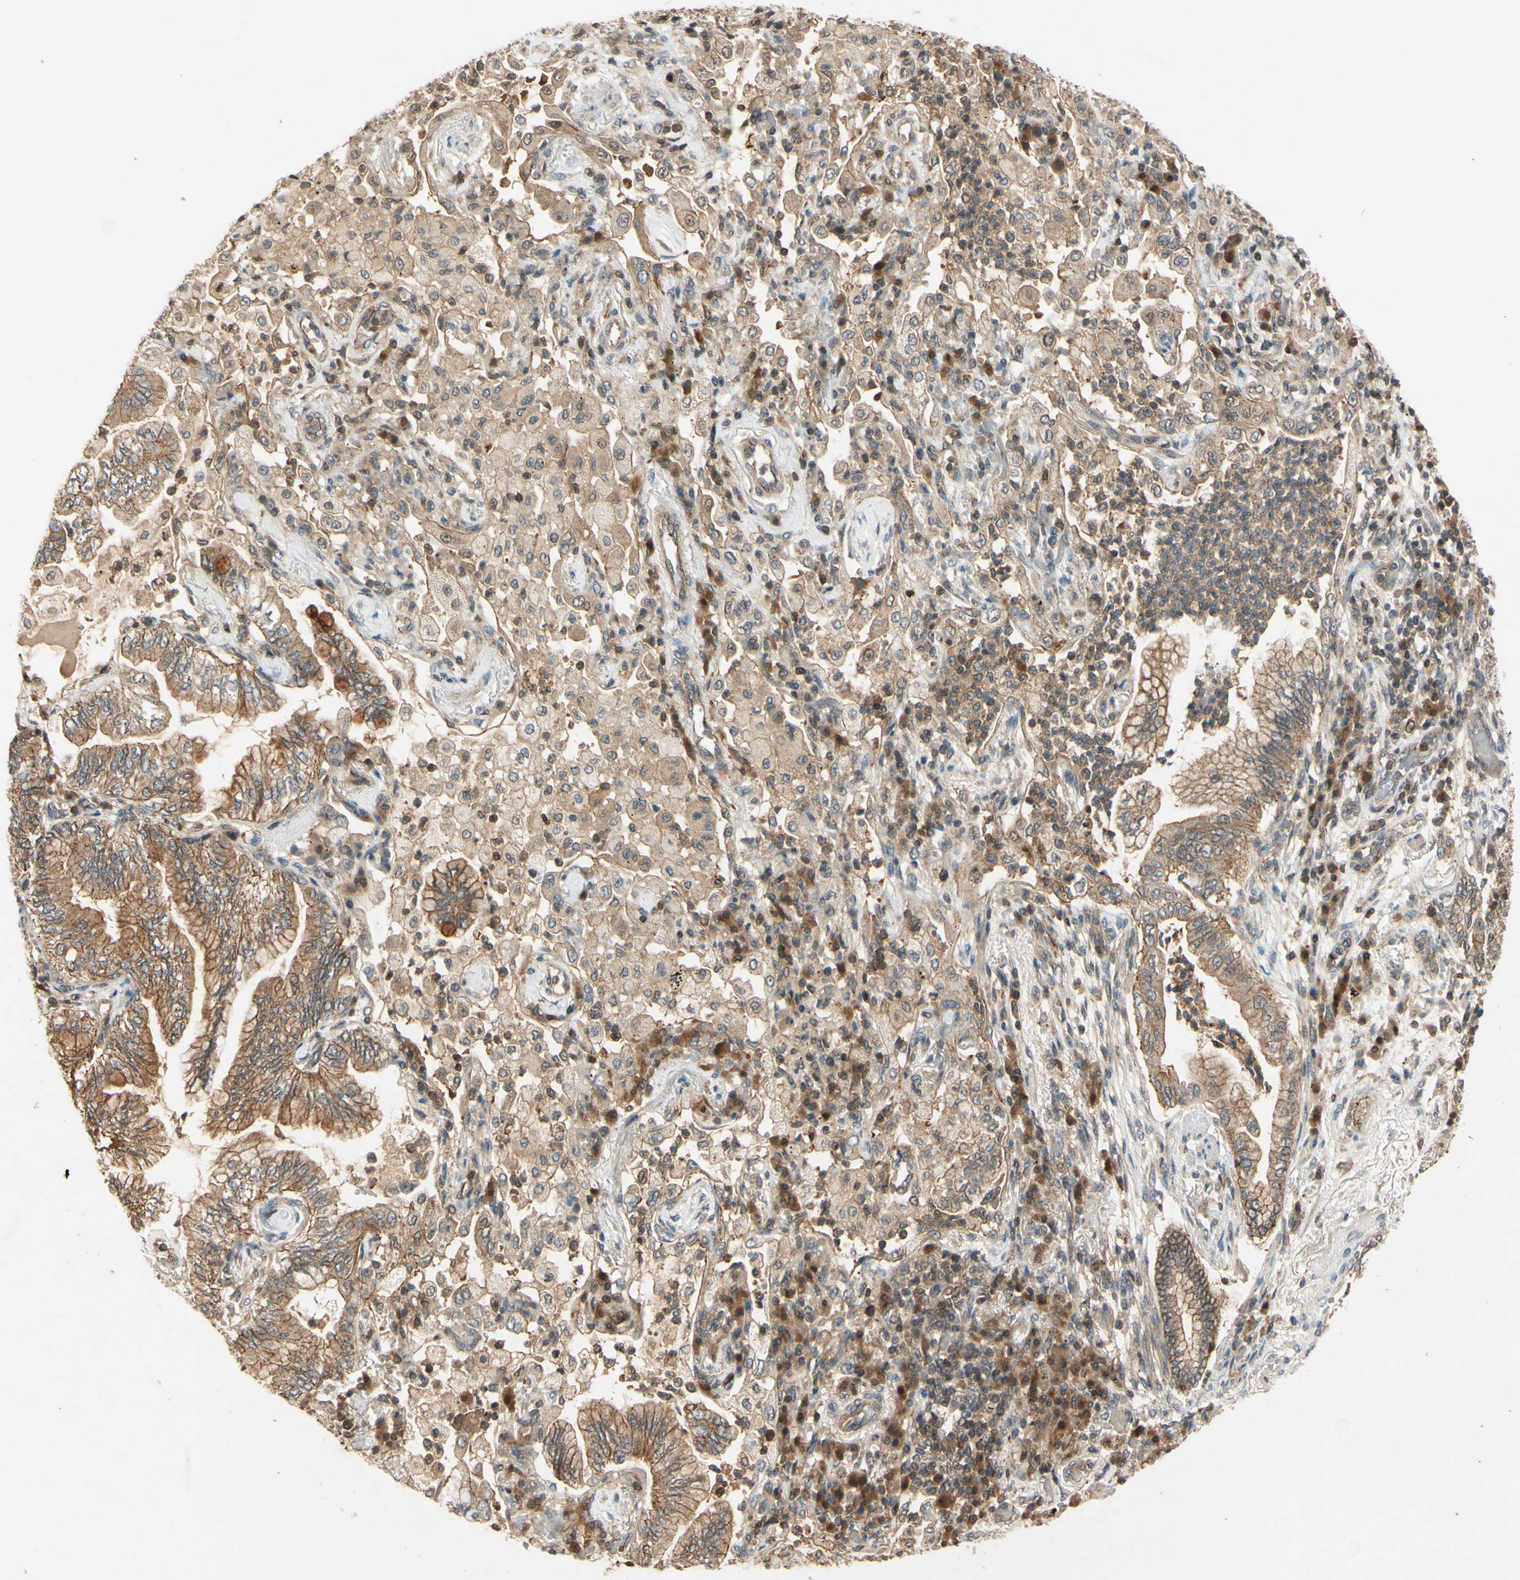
{"staining": {"intensity": "moderate", "quantity": ">75%", "location": "cytoplasmic/membranous"}, "tissue": "lung cancer", "cell_type": "Tumor cells", "image_type": "cancer", "snomed": [{"axis": "morphology", "description": "Normal tissue, NOS"}, {"axis": "morphology", "description": "Adenocarcinoma, NOS"}, {"axis": "topography", "description": "Bronchus"}, {"axis": "topography", "description": "Lung"}], "caption": "IHC of human lung adenocarcinoma reveals medium levels of moderate cytoplasmic/membranous staining in about >75% of tumor cells.", "gene": "EPHA8", "patient": {"sex": "female", "age": 70}}